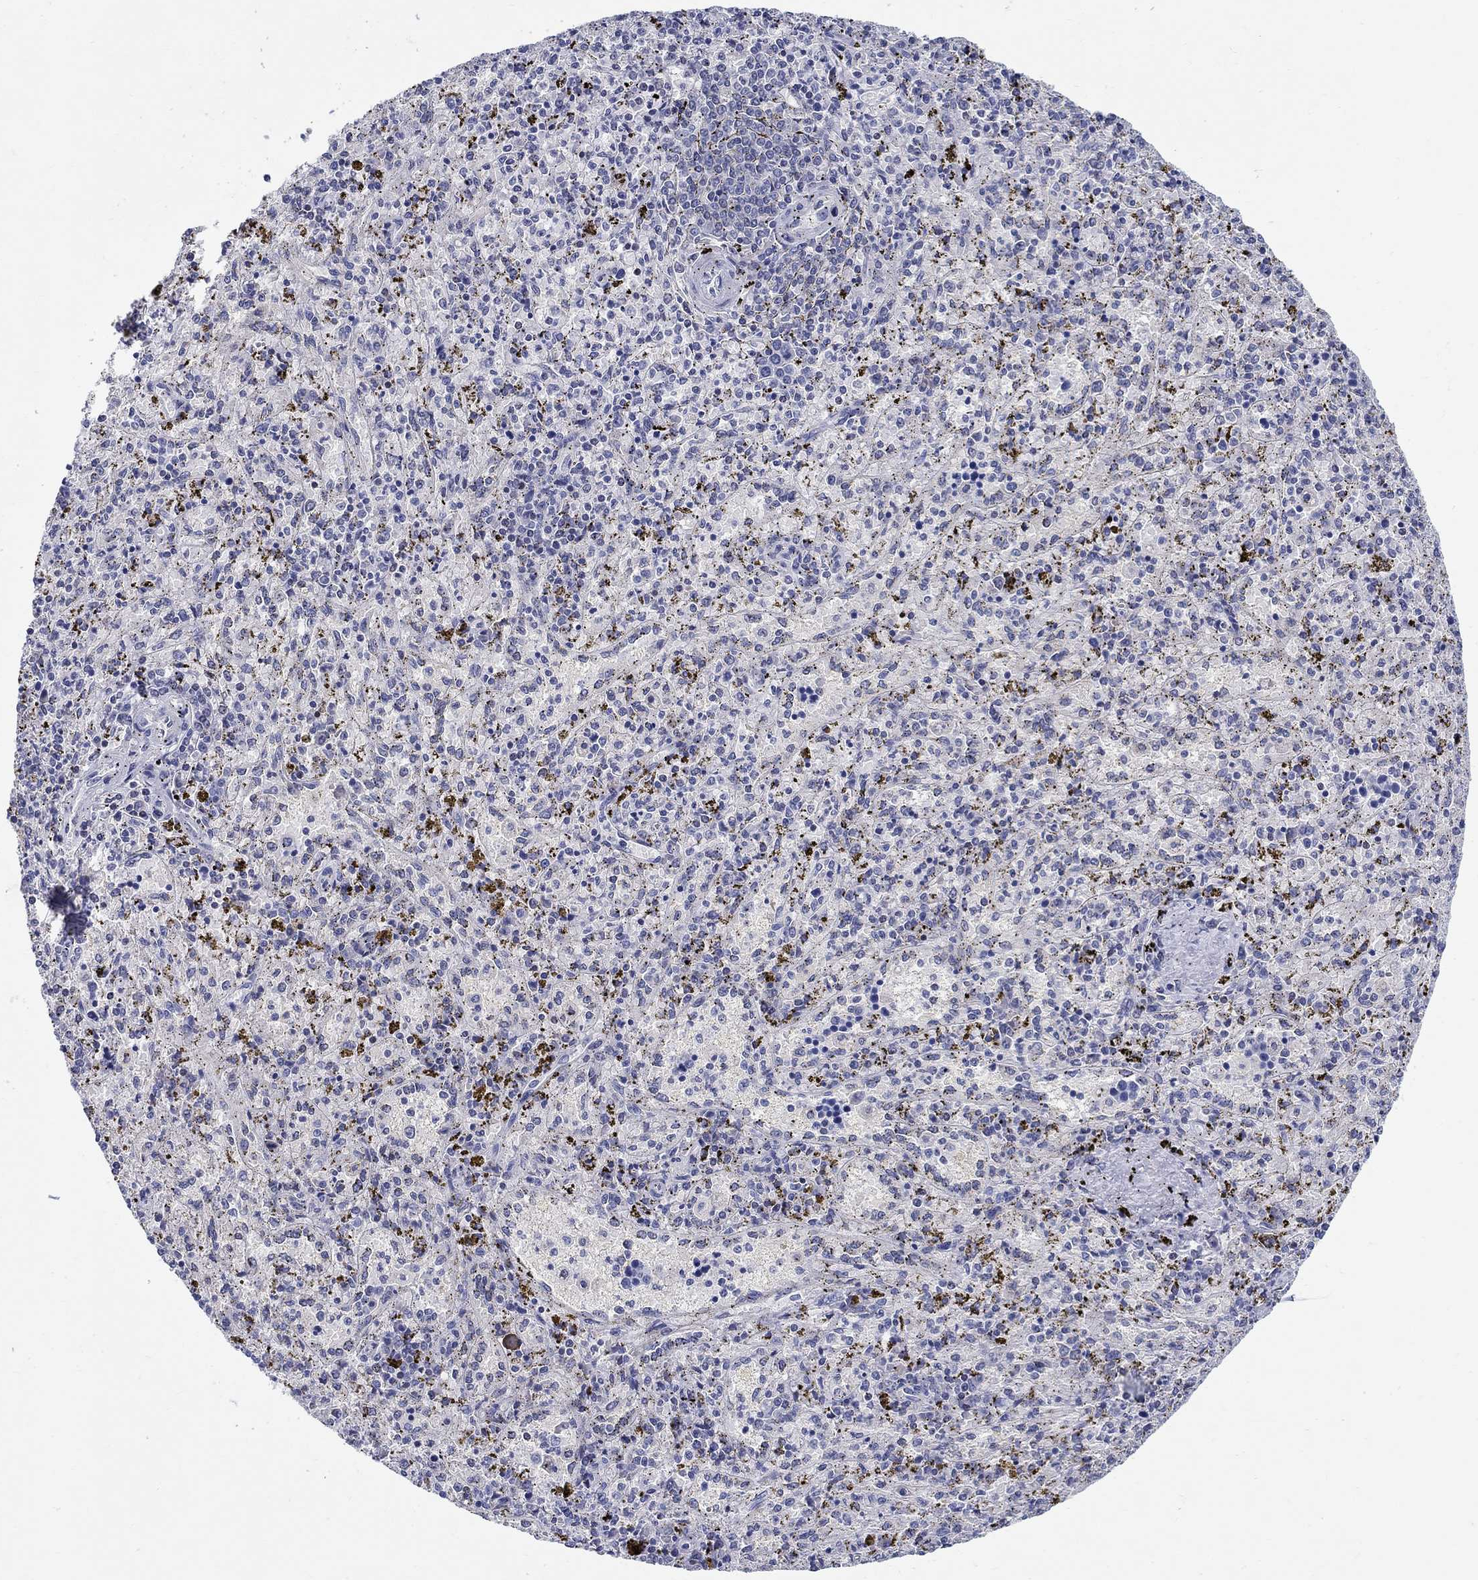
{"staining": {"intensity": "negative", "quantity": "none", "location": "none"}, "tissue": "spleen", "cell_type": "Cells in red pulp", "image_type": "normal", "snomed": [{"axis": "morphology", "description": "Normal tissue, NOS"}, {"axis": "topography", "description": "Spleen"}], "caption": "IHC micrograph of unremarkable spleen: spleen stained with DAB (3,3'-diaminobenzidine) displays no significant protein staining in cells in red pulp.", "gene": "CRYGA", "patient": {"sex": "female", "age": 50}}